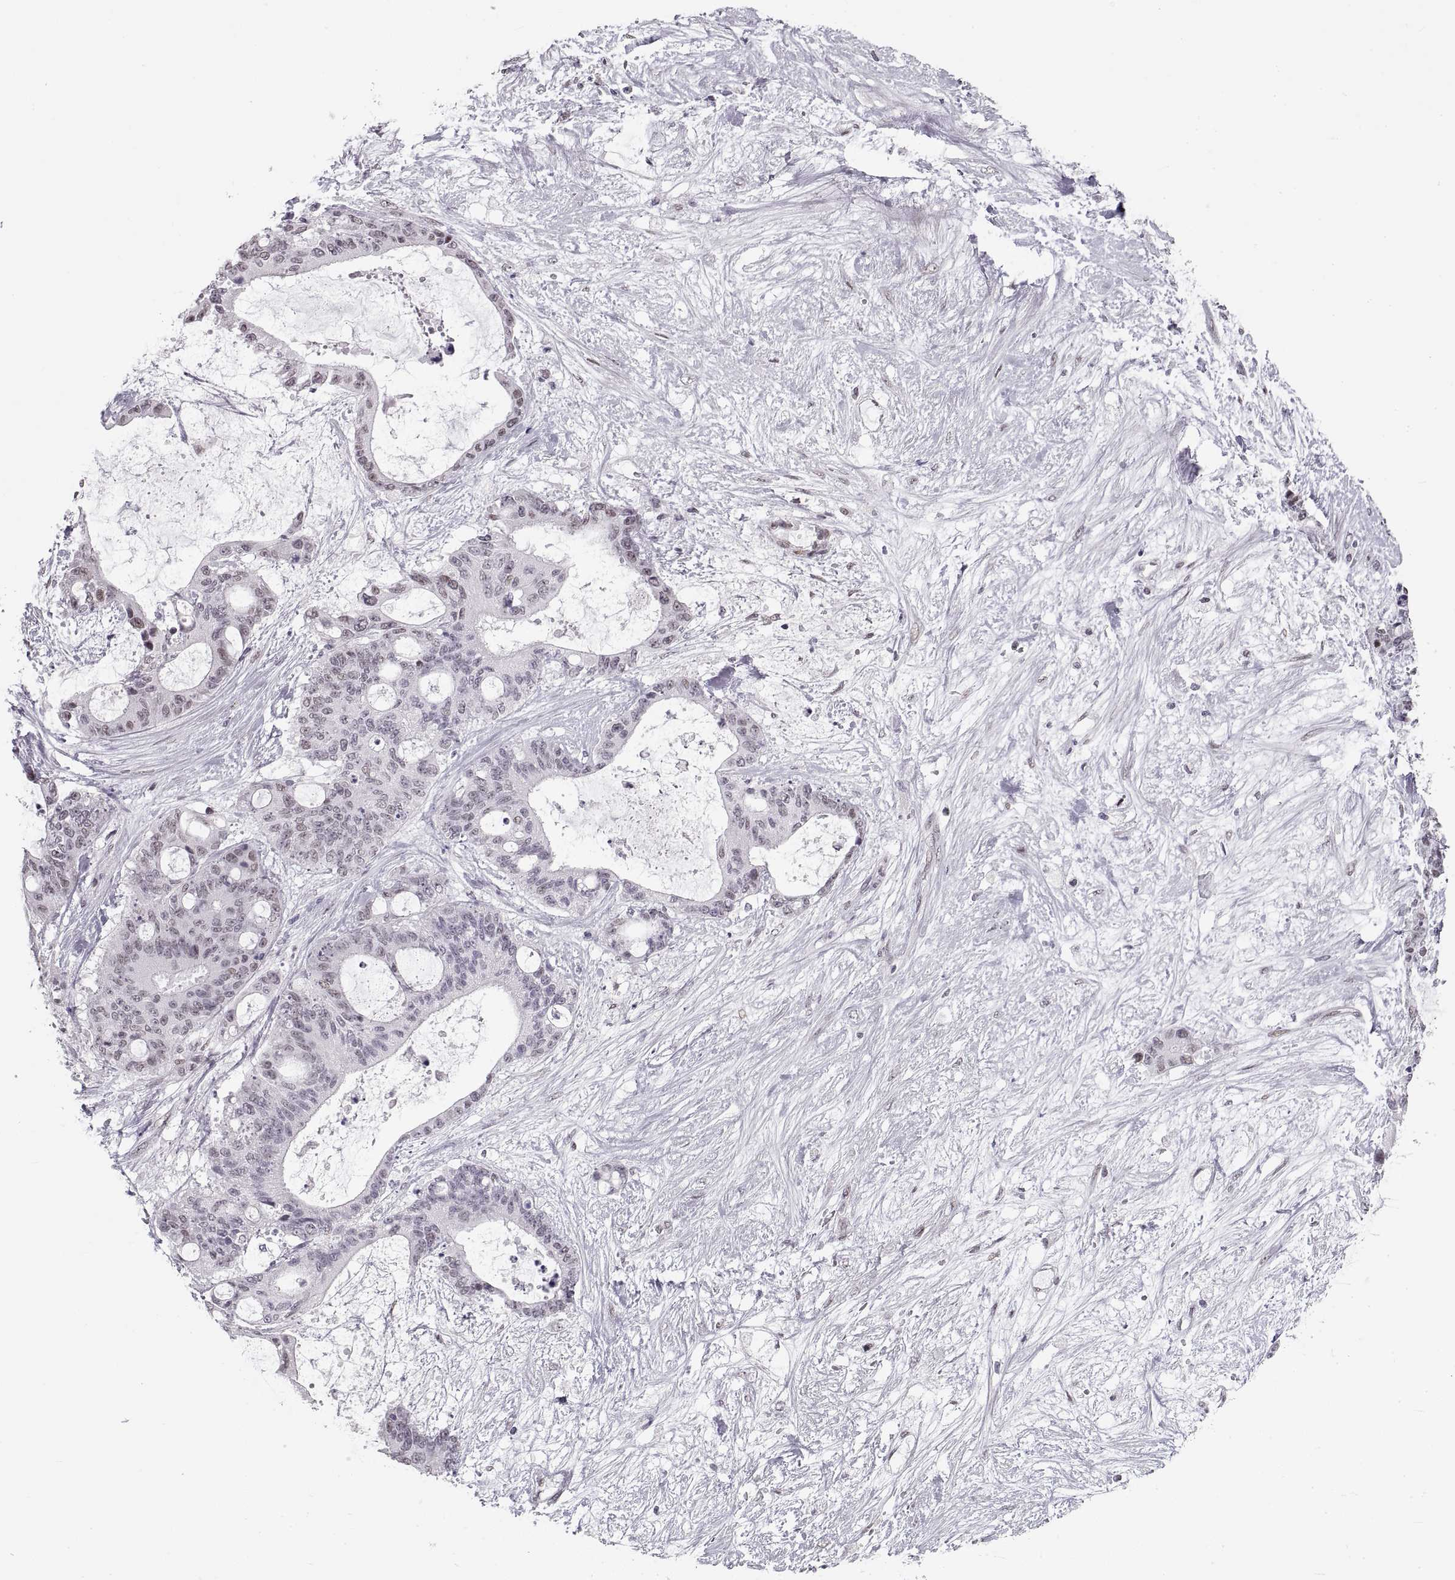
{"staining": {"intensity": "negative", "quantity": "none", "location": "none"}, "tissue": "liver cancer", "cell_type": "Tumor cells", "image_type": "cancer", "snomed": [{"axis": "morphology", "description": "Normal tissue, NOS"}, {"axis": "morphology", "description": "Cholangiocarcinoma"}, {"axis": "topography", "description": "Liver"}, {"axis": "topography", "description": "Peripheral nerve tissue"}], "caption": "Cholangiocarcinoma (liver) was stained to show a protein in brown. There is no significant positivity in tumor cells.", "gene": "NANOS3", "patient": {"sex": "female", "age": 73}}